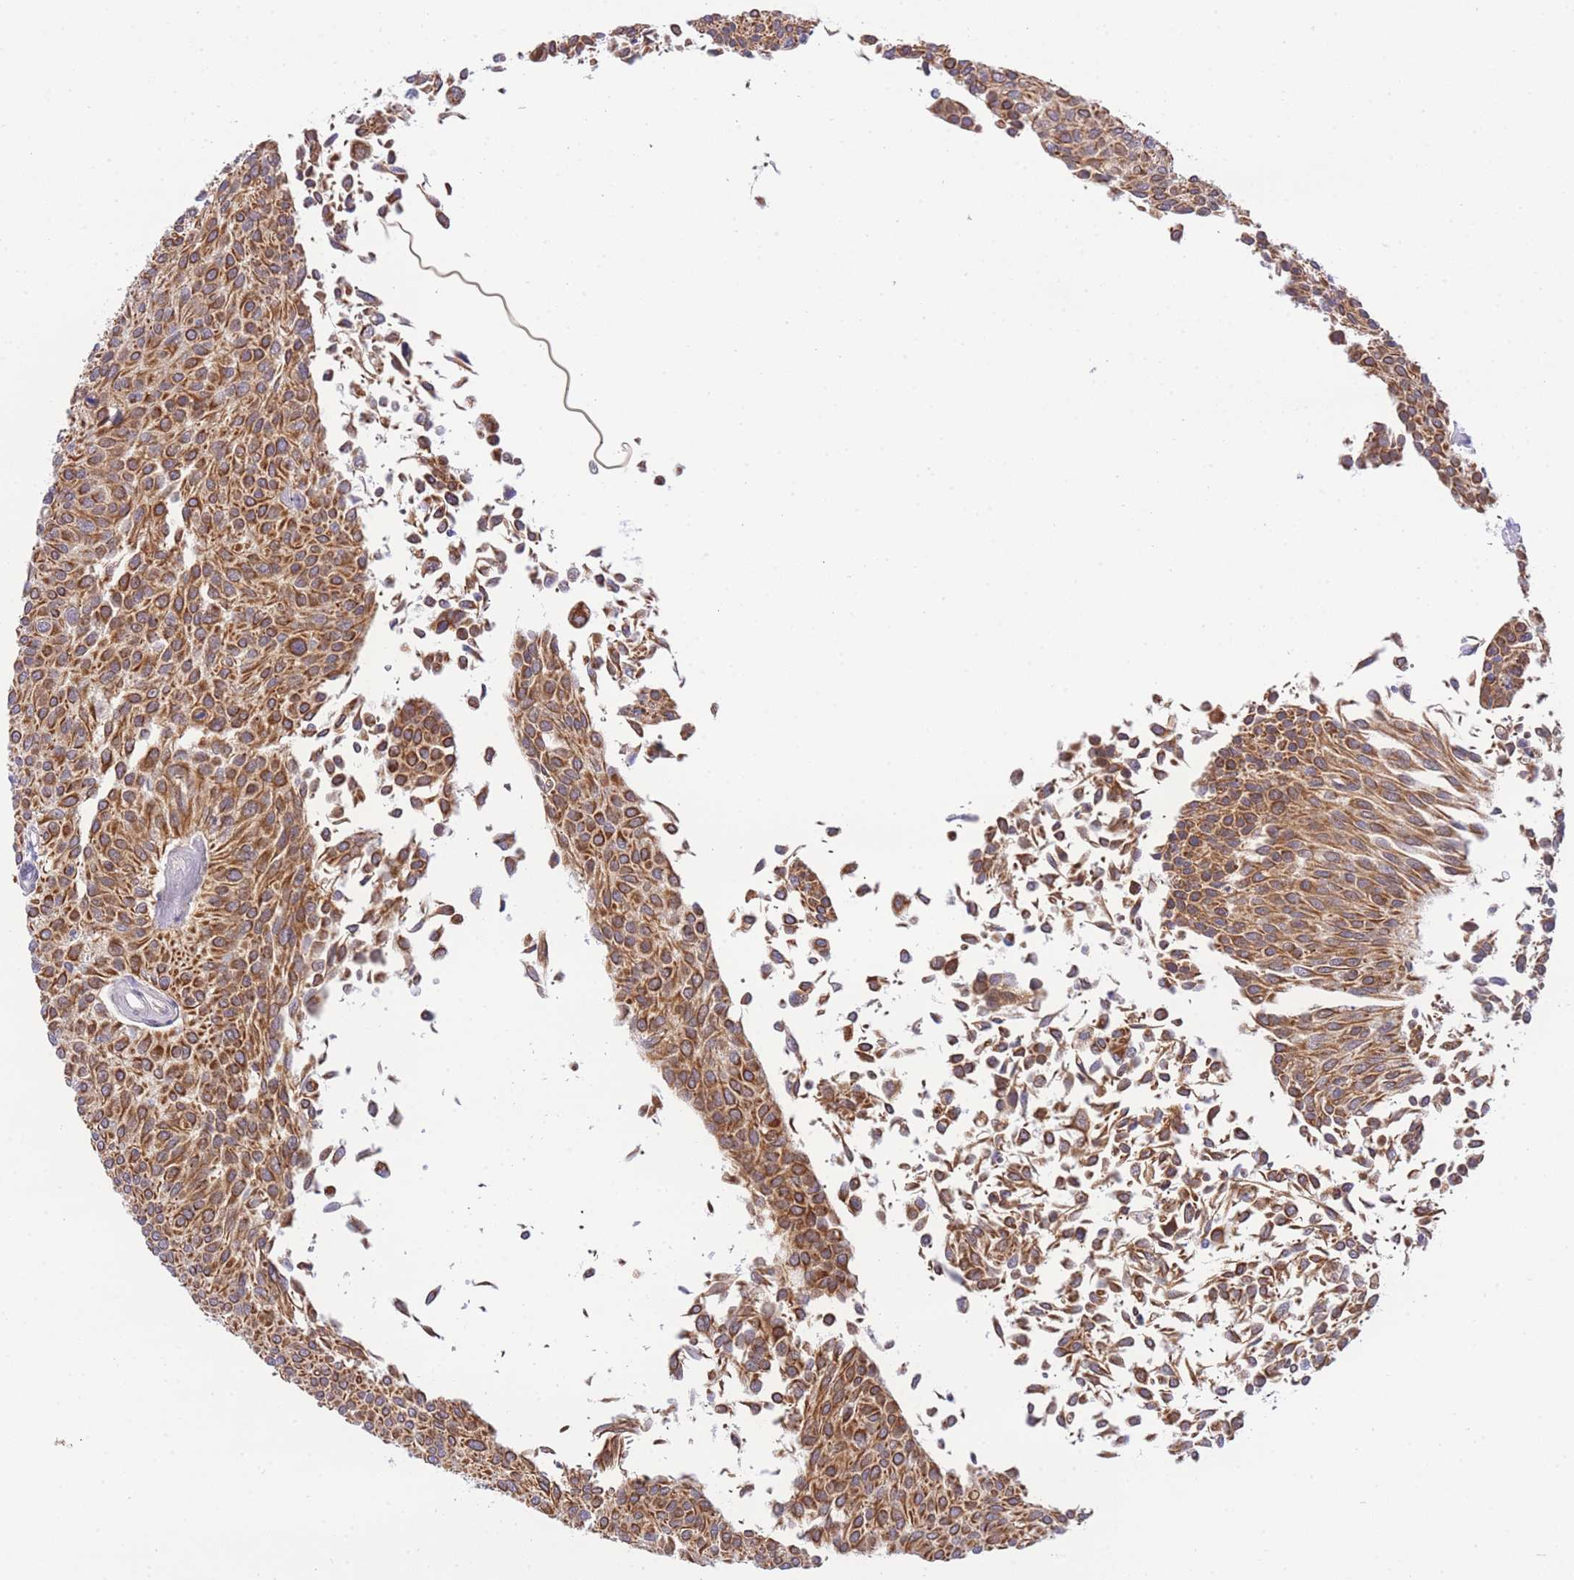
{"staining": {"intensity": "strong", "quantity": ">75%", "location": "cytoplasmic/membranous"}, "tissue": "urothelial cancer", "cell_type": "Tumor cells", "image_type": "cancer", "snomed": [{"axis": "morphology", "description": "Urothelial carcinoma, NOS"}, {"axis": "topography", "description": "Urinary bladder"}], "caption": "Transitional cell carcinoma stained with a brown dye shows strong cytoplasmic/membranous positive expression in about >75% of tumor cells.", "gene": "EIF2B2", "patient": {"sex": "male", "age": 55}}